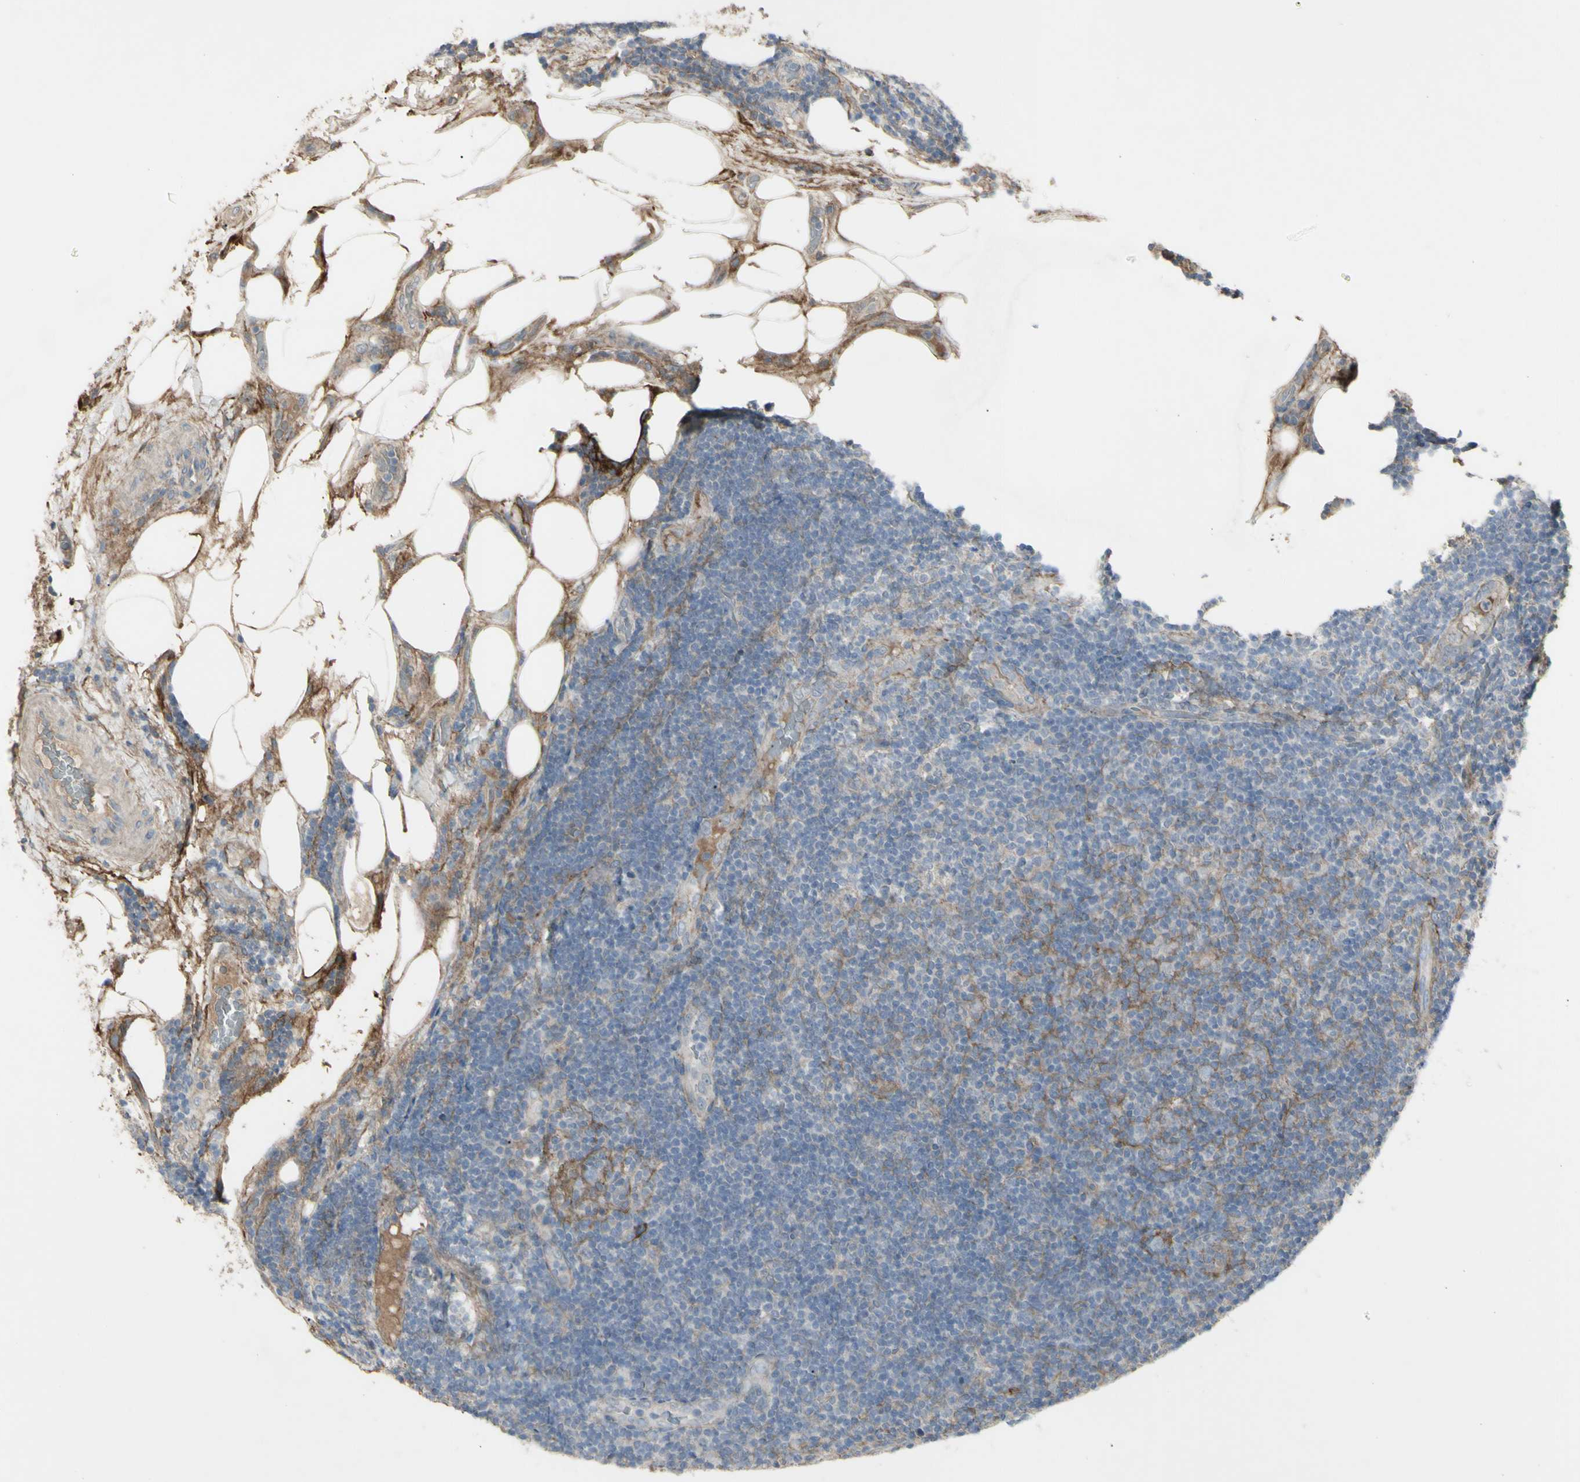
{"staining": {"intensity": "weak", "quantity": "<25%", "location": "cytoplasmic/membranous"}, "tissue": "lymphoma", "cell_type": "Tumor cells", "image_type": "cancer", "snomed": [{"axis": "morphology", "description": "Malignant lymphoma, non-Hodgkin's type, Low grade"}, {"axis": "topography", "description": "Lymph node"}], "caption": "Immunohistochemical staining of human lymphoma exhibits no significant positivity in tumor cells.", "gene": "CD276", "patient": {"sex": "male", "age": 83}}